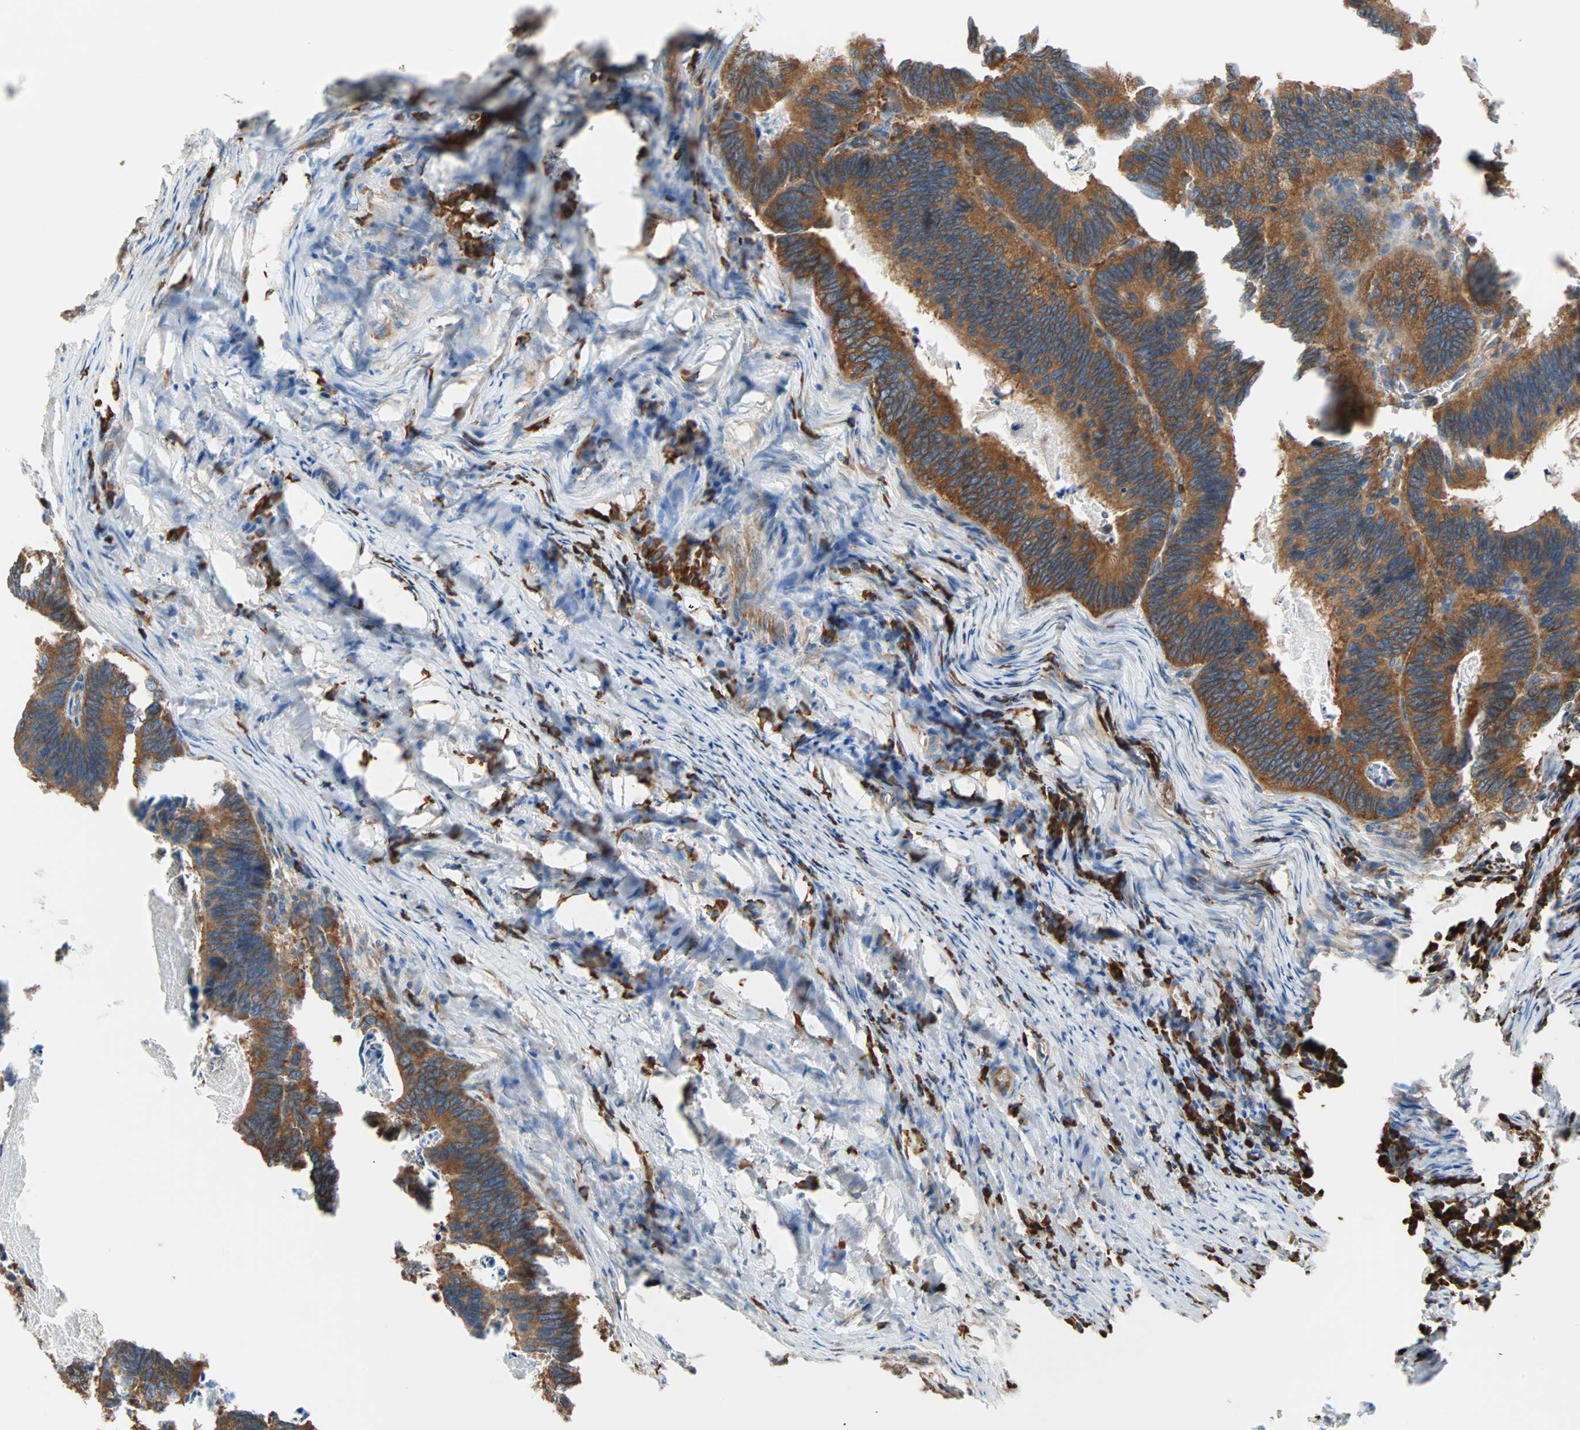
{"staining": {"intensity": "strong", "quantity": ">75%", "location": "cytoplasmic/membranous"}, "tissue": "colorectal cancer", "cell_type": "Tumor cells", "image_type": "cancer", "snomed": [{"axis": "morphology", "description": "Adenocarcinoma, NOS"}, {"axis": "topography", "description": "Colon"}], "caption": "Protein positivity by IHC displays strong cytoplasmic/membranous expression in about >75% of tumor cells in adenocarcinoma (colorectal).", "gene": "EEF2", "patient": {"sex": "male", "age": 72}}